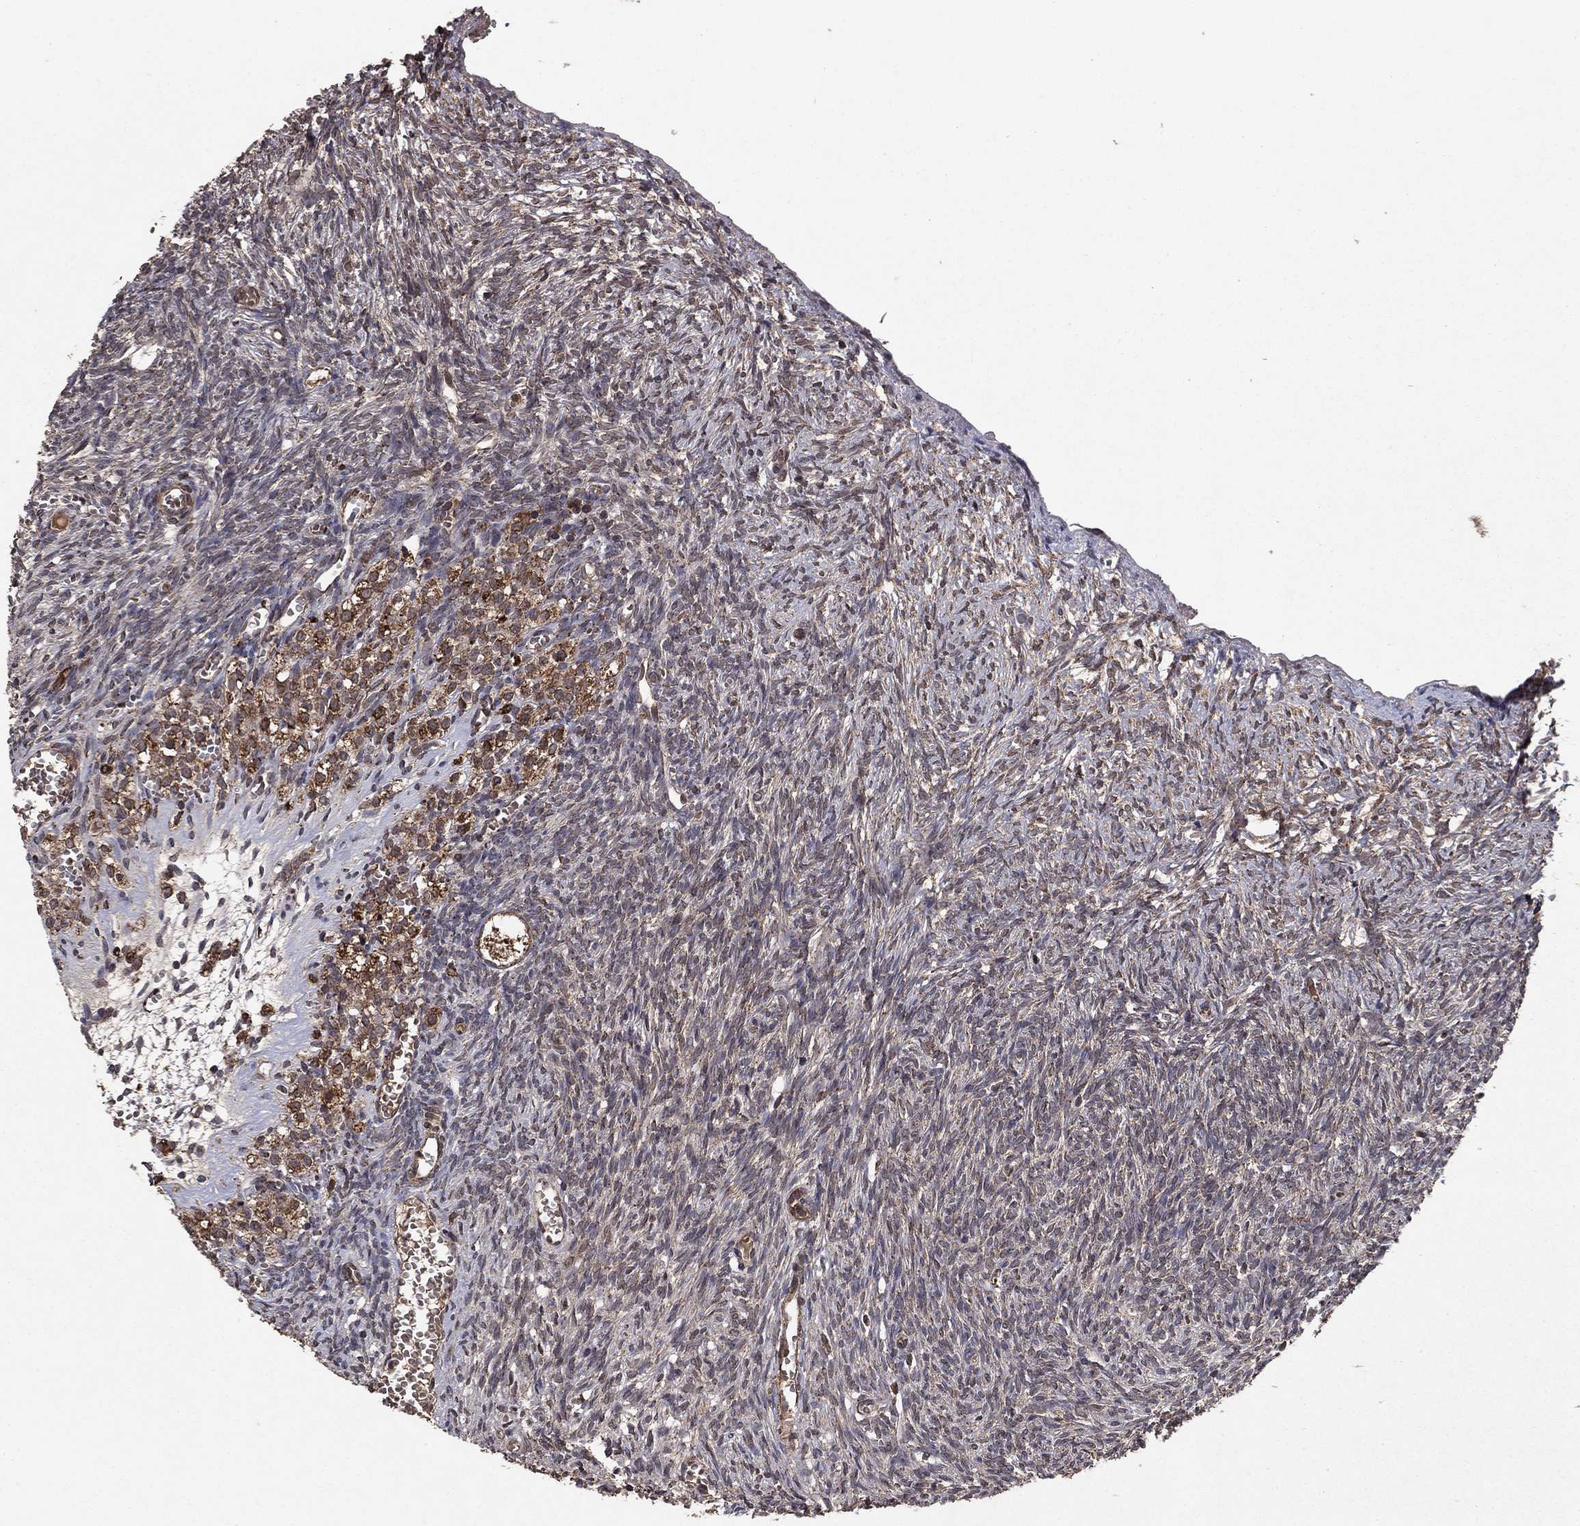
{"staining": {"intensity": "strong", "quantity": ">75%", "location": "cytoplasmic/membranous"}, "tissue": "ovary", "cell_type": "Follicle cells", "image_type": "normal", "snomed": [{"axis": "morphology", "description": "Normal tissue, NOS"}, {"axis": "topography", "description": "Ovary"}], "caption": "This histopathology image shows immunohistochemistry (IHC) staining of unremarkable ovary, with high strong cytoplasmic/membranous expression in about >75% of follicle cells.", "gene": "DHRS1", "patient": {"sex": "female", "age": 43}}